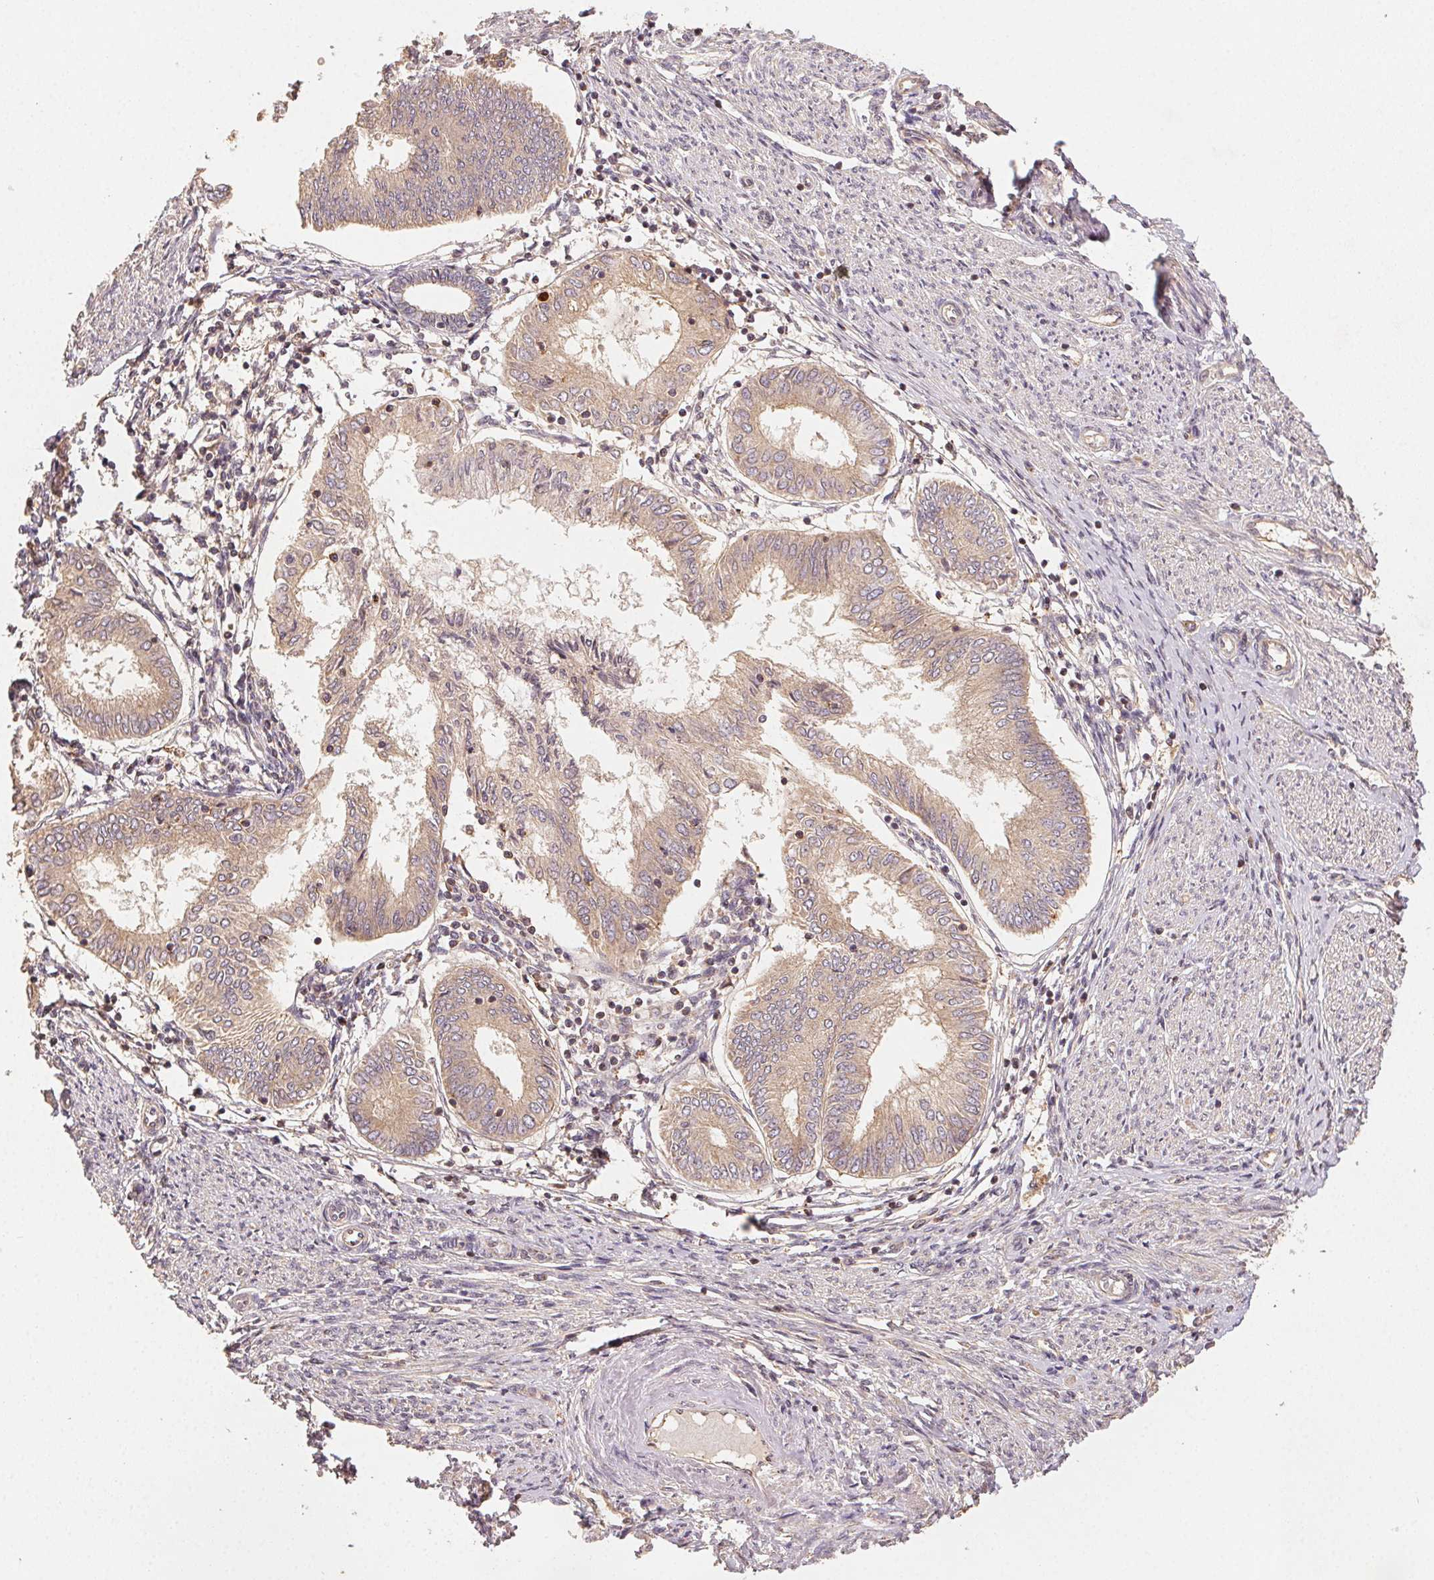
{"staining": {"intensity": "weak", "quantity": ">75%", "location": "cytoplasmic/membranous"}, "tissue": "endometrial cancer", "cell_type": "Tumor cells", "image_type": "cancer", "snomed": [{"axis": "morphology", "description": "Adenocarcinoma, NOS"}, {"axis": "topography", "description": "Endometrium"}], "caption": "An immunohistochemistry (IHC) image of tumor tissue is shown. Protein staining in brown highlights weak cytoplasmic/membranous positivity in endometrial adenocarcinoma within tumor cells. (Stains: DAB (3,3'-diaminobenzidine) in brown, nuclei in blue, Microscopy: brightfield microscopy at high magnification).", "gene": "RALA", "patient": {"sex": "female", "age": 68}}